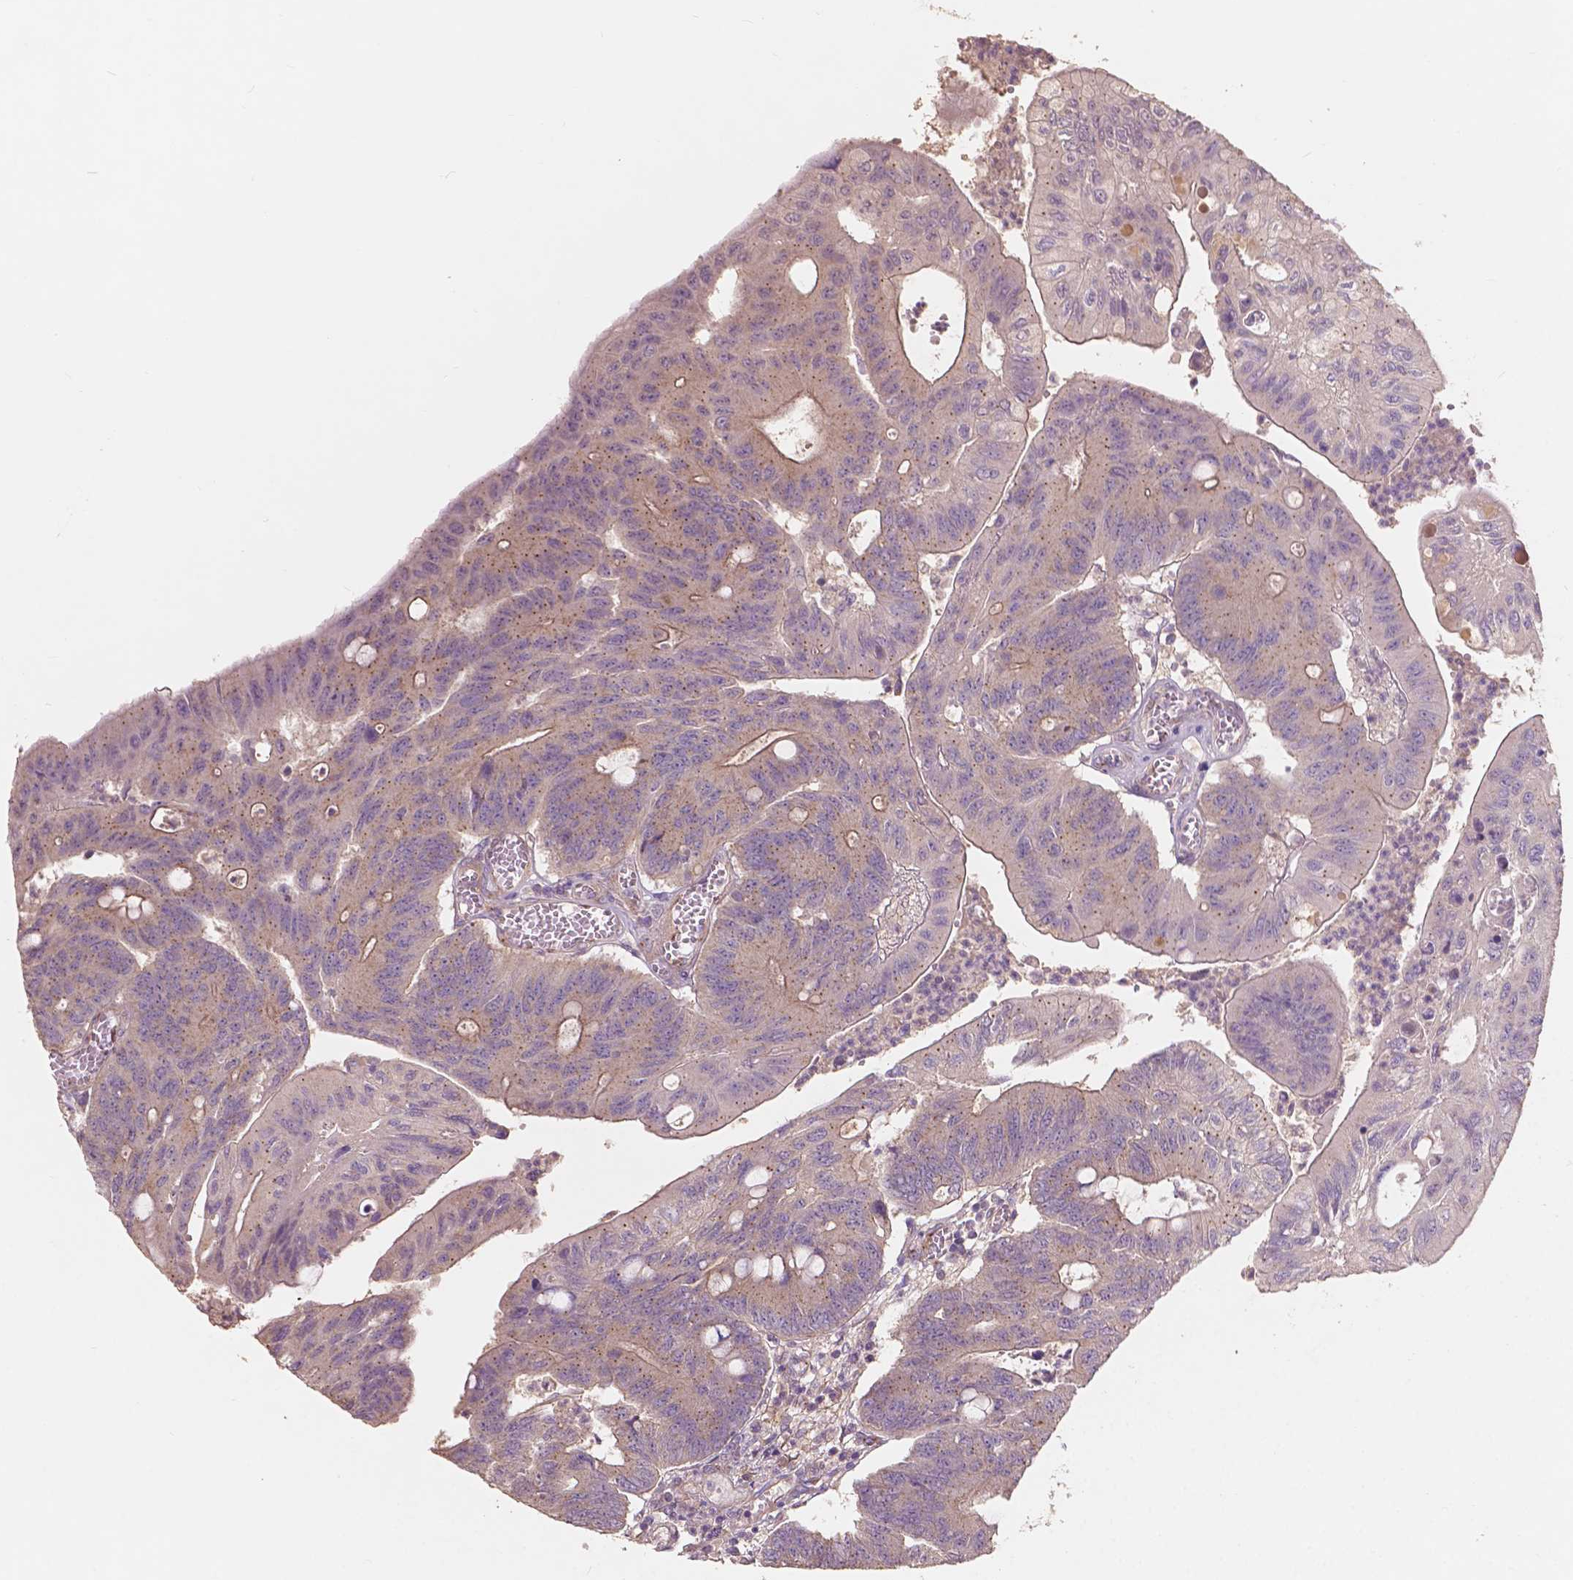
{"staining": {"intensity": "weak", "quantity": "25%-75%", "location": "cytoplasmic/membranous"}, "tissue": "colorectal cancer", "cell_type": "Tumor cells", "image_type": "cancer", "snomed": [{"axis": "morphology", "description": "Adenocarcinoma, NOS"}, {"axis": "topography", "description": "Colon"}], "caption": "About 25%-75% of tumor cells in human colorectal cancer (adenocarcinoma) reveal weak cytoplasmic/membranous protein positivity as visualized by brown immunohistochemical staining.", "gene": "CHPT1", "patient": {"sex": "male", "age": 65}}